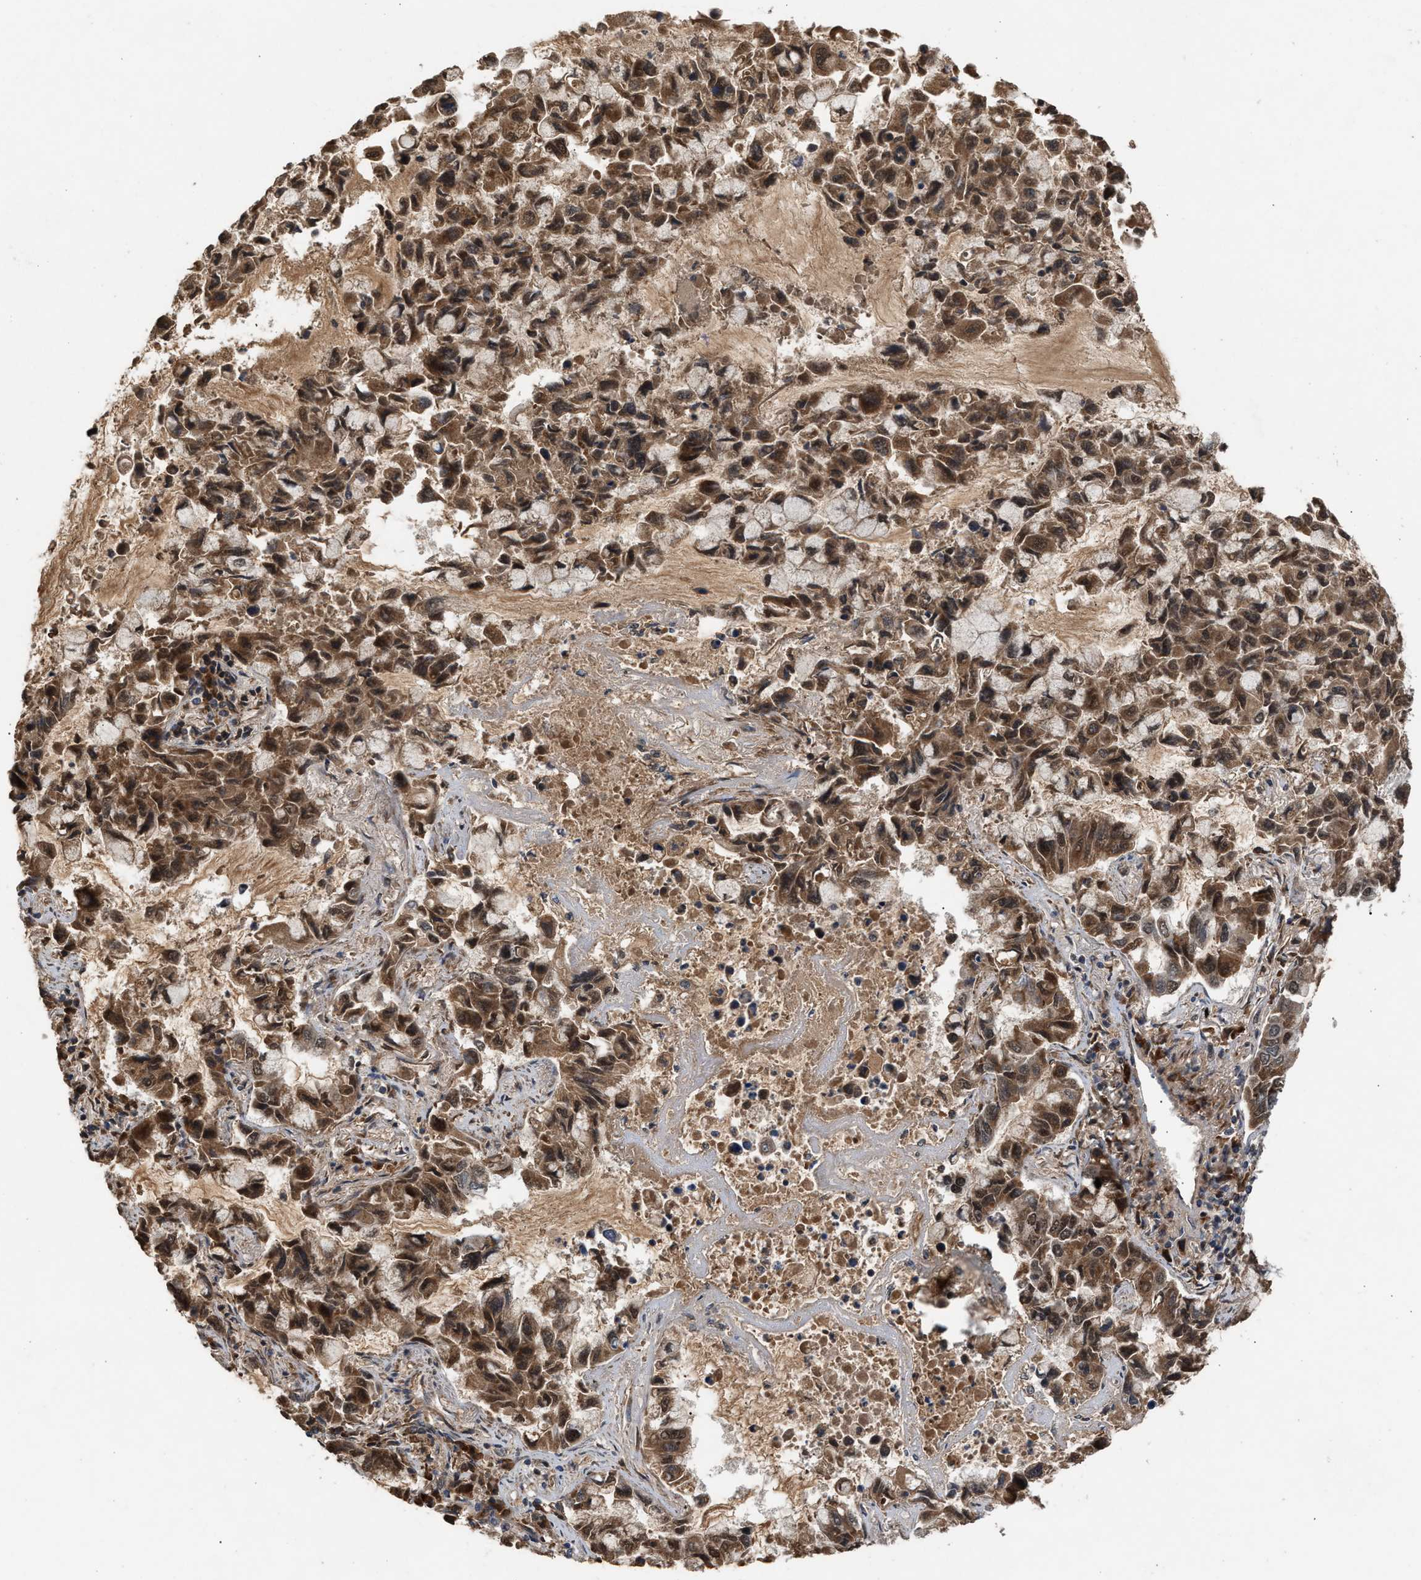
{"staining": {"intensity": "moderate", "quantity": ">75%", "location": "cytoplasmic/membranous,nuclear"}, "tissue": "lung cancer", "cell_type": "Tumor cells", "image_type": "cancer", "snomed": [{"axis": "morphology", "description": "Adenocarcinoma, NOS"}, {"axis": "topography", "description": "Lung"}], "caption": "Immunohistochemical staining of human lung adenocarcinoma reveals medium levels of moderate cytoplasmic/membranous and nuclear protein positivity in about >75% of tumor cells. (IHC, brightfield microscopy, high magnification).", "gene": "RUSC2", "patient": {"sex": "male", "age": 64}}